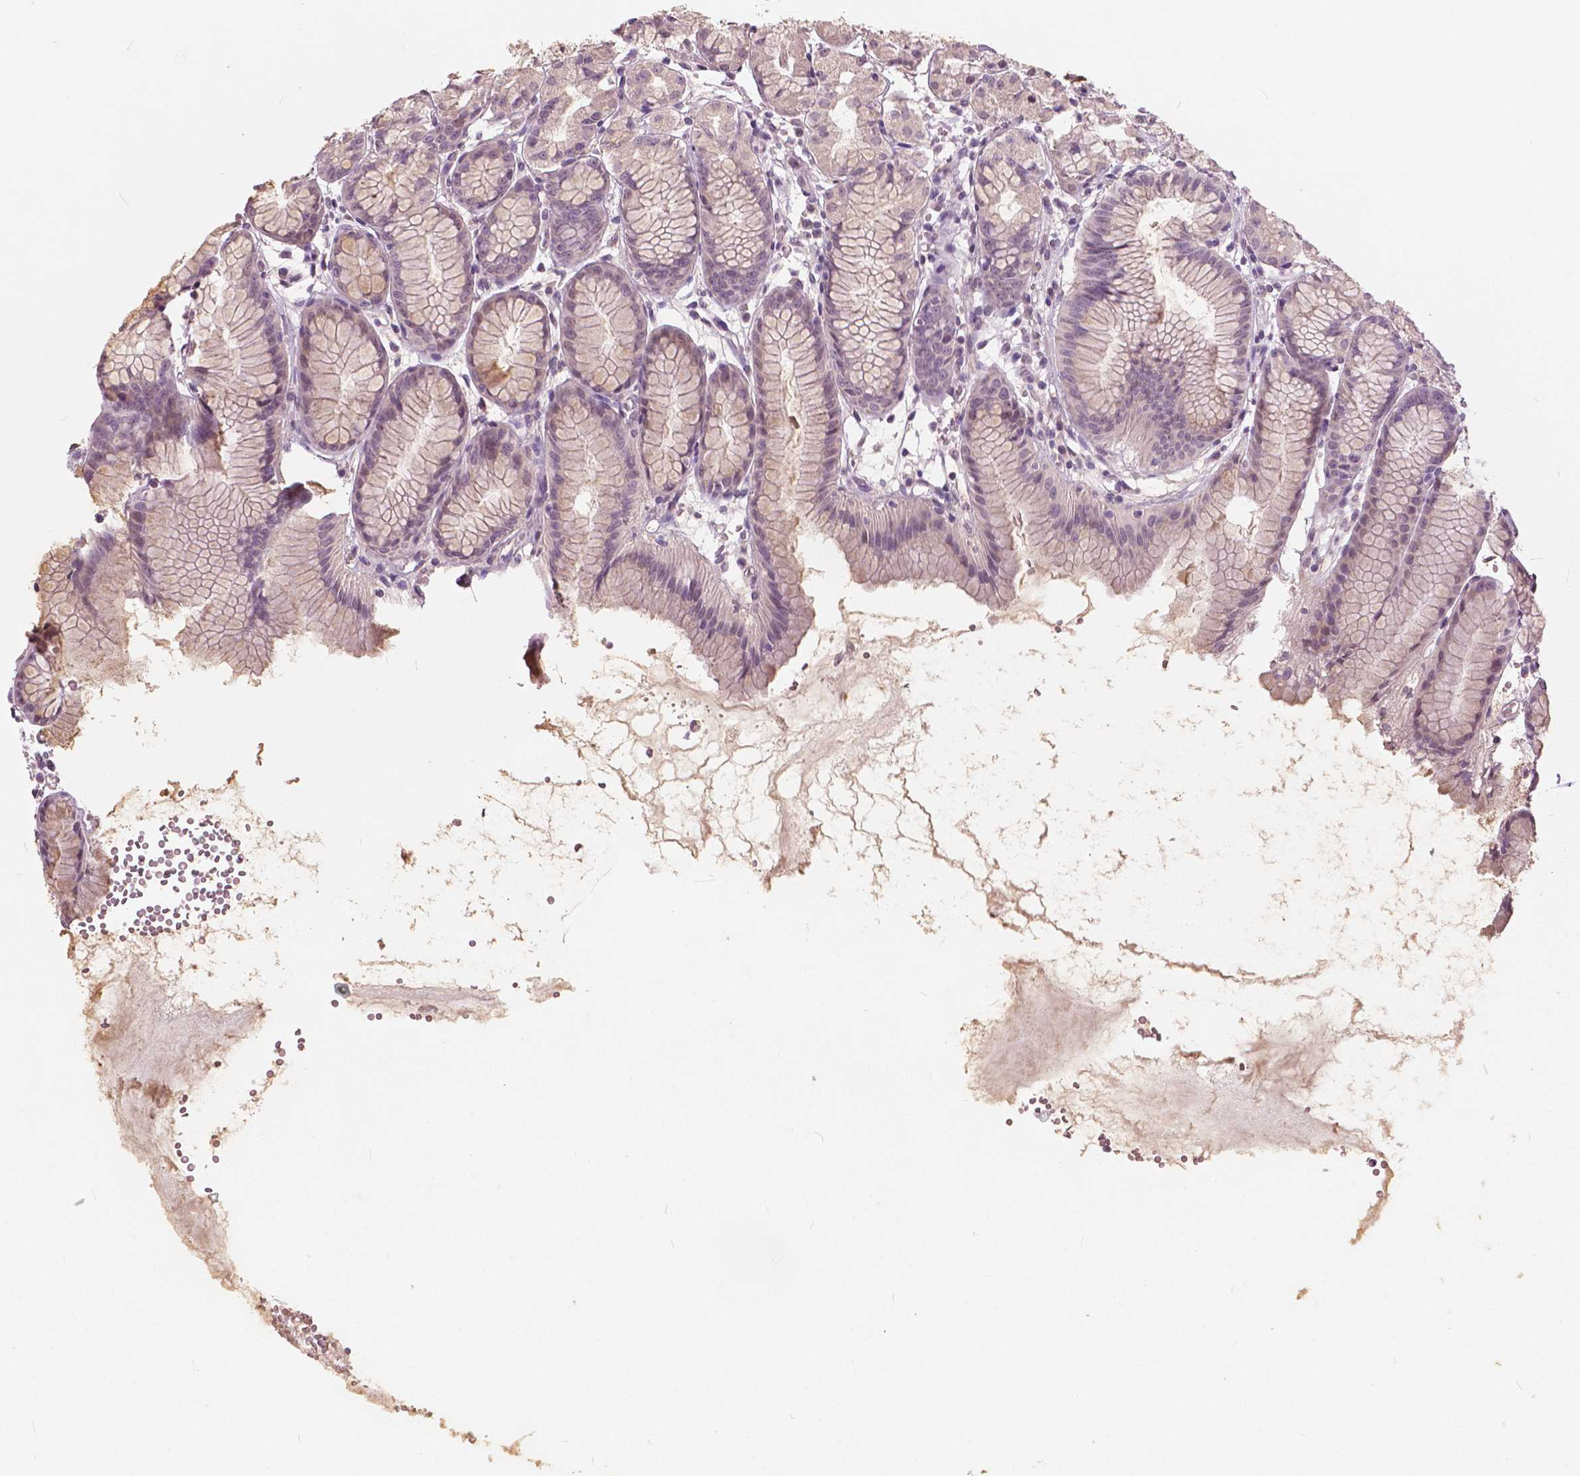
{"staining": {"intensity": "weak", "quantity": "<25%", "location": "cytoplasmic/membranous,nuclear"}, "tissue": "stomach", "cell_type": "Glandular cells", "image_type": "normal", "snomed": [{"axis": "morphology", "description": "Normal tissue, NOS"}, {"axis": "topography", "description": "Stomach, upper"}], "caption": "This is an immunohistochemistry (IHC) photomicrograph of normal stomach. There is no positivity in glandular cells.", "gene": "NANOG", "patient": {"sex": "male", "age": 47}}